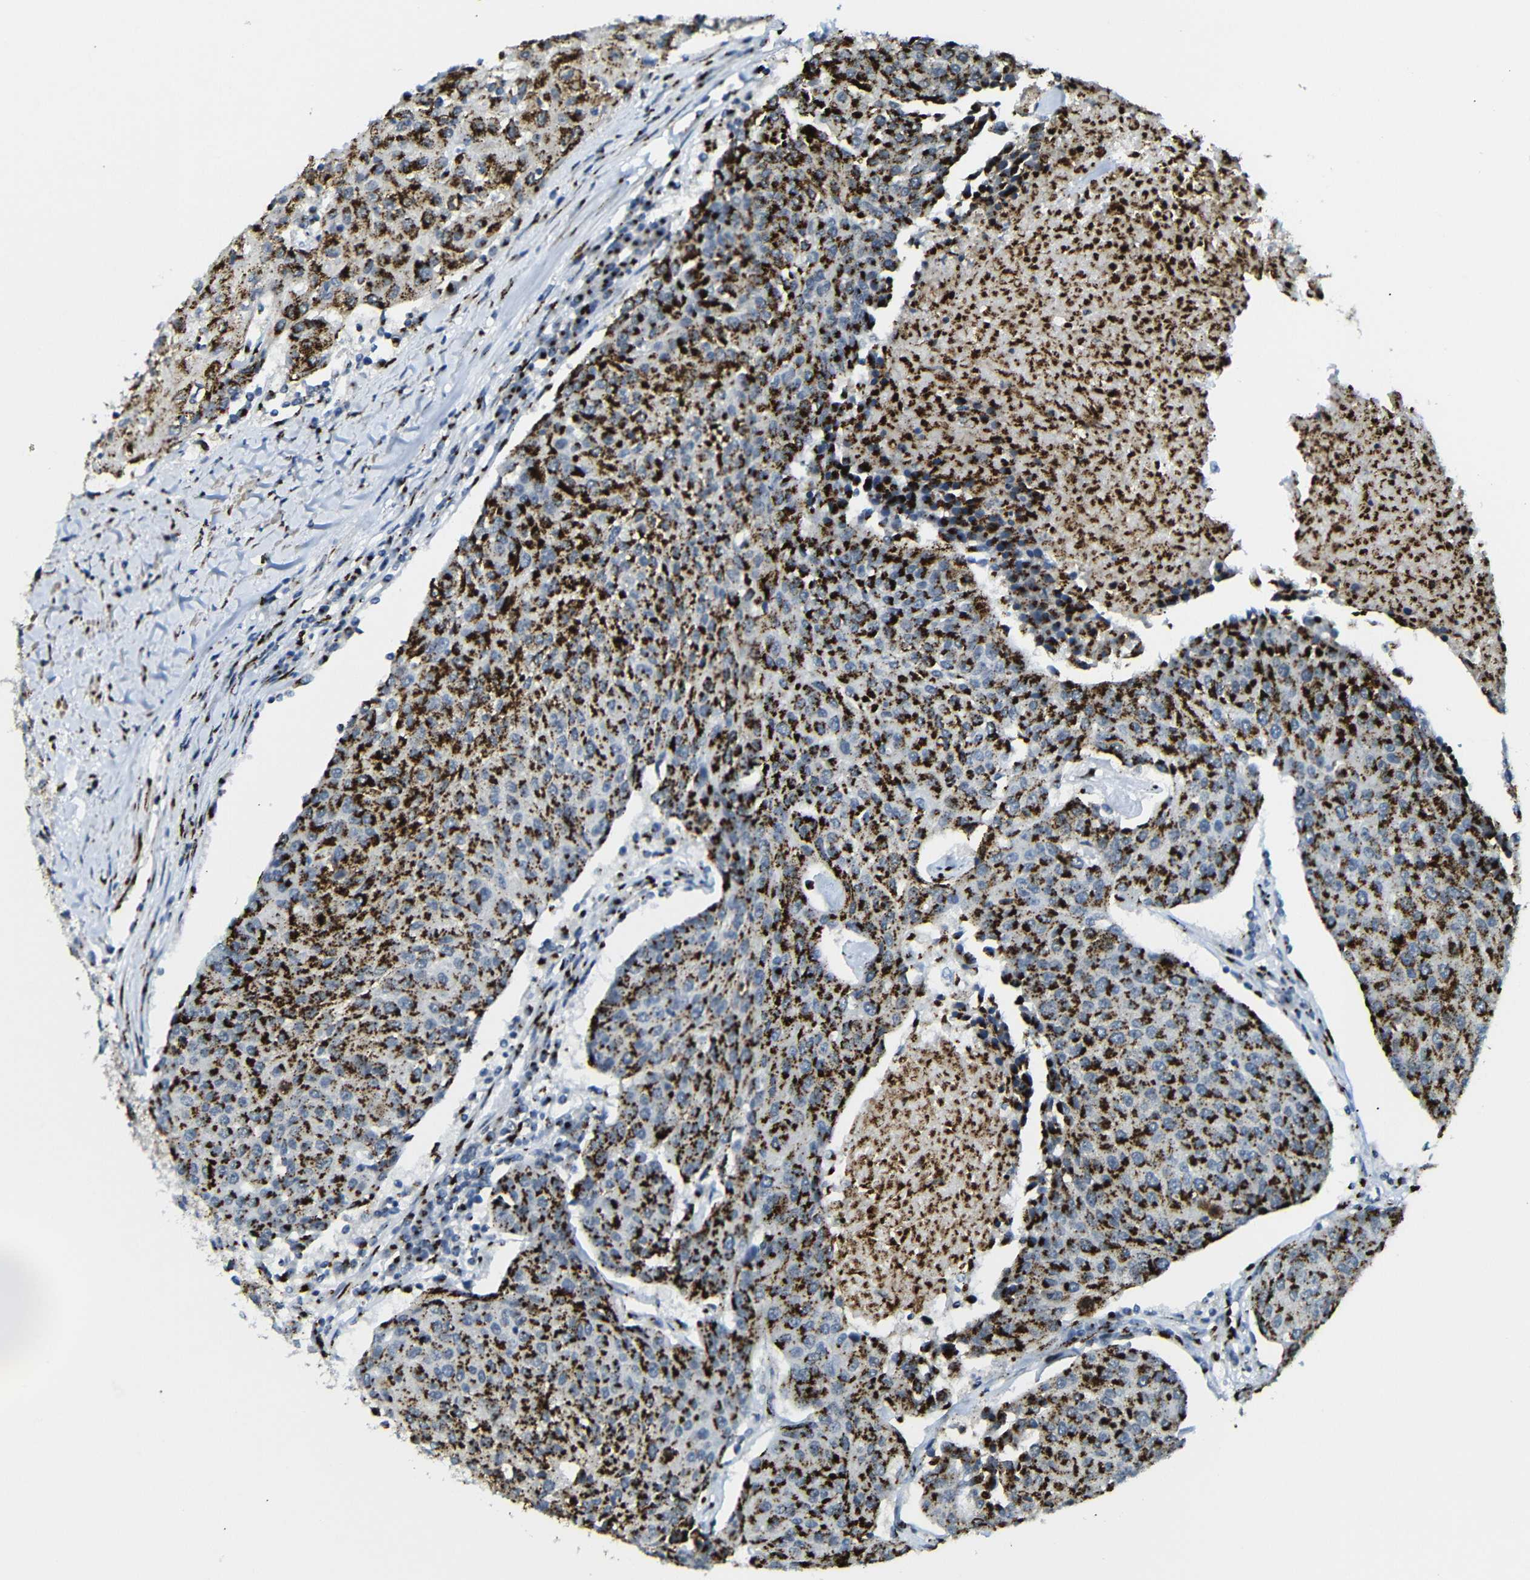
{"staining": {"intensity": "strong", "quantity": ">75%", "location": "cytoplasmic/membranous"}, "tissue": "urothelial cancer", "cell_type": "Tumor cells", "image_type": "cancer", "snomed": [{"axis": "morphology", "description": "Urothelial carcinoma, High grade"}, {"axis": "topography", "description": "Urinary bladder"}], "caption": "Urothelial cancer stained with a brown dye shows strong cytoplasmic/membranous positive expression in about >75% of tumor cells.", "gene": "TGOLN2", "patient": {"sex": "female", "age": 85}}